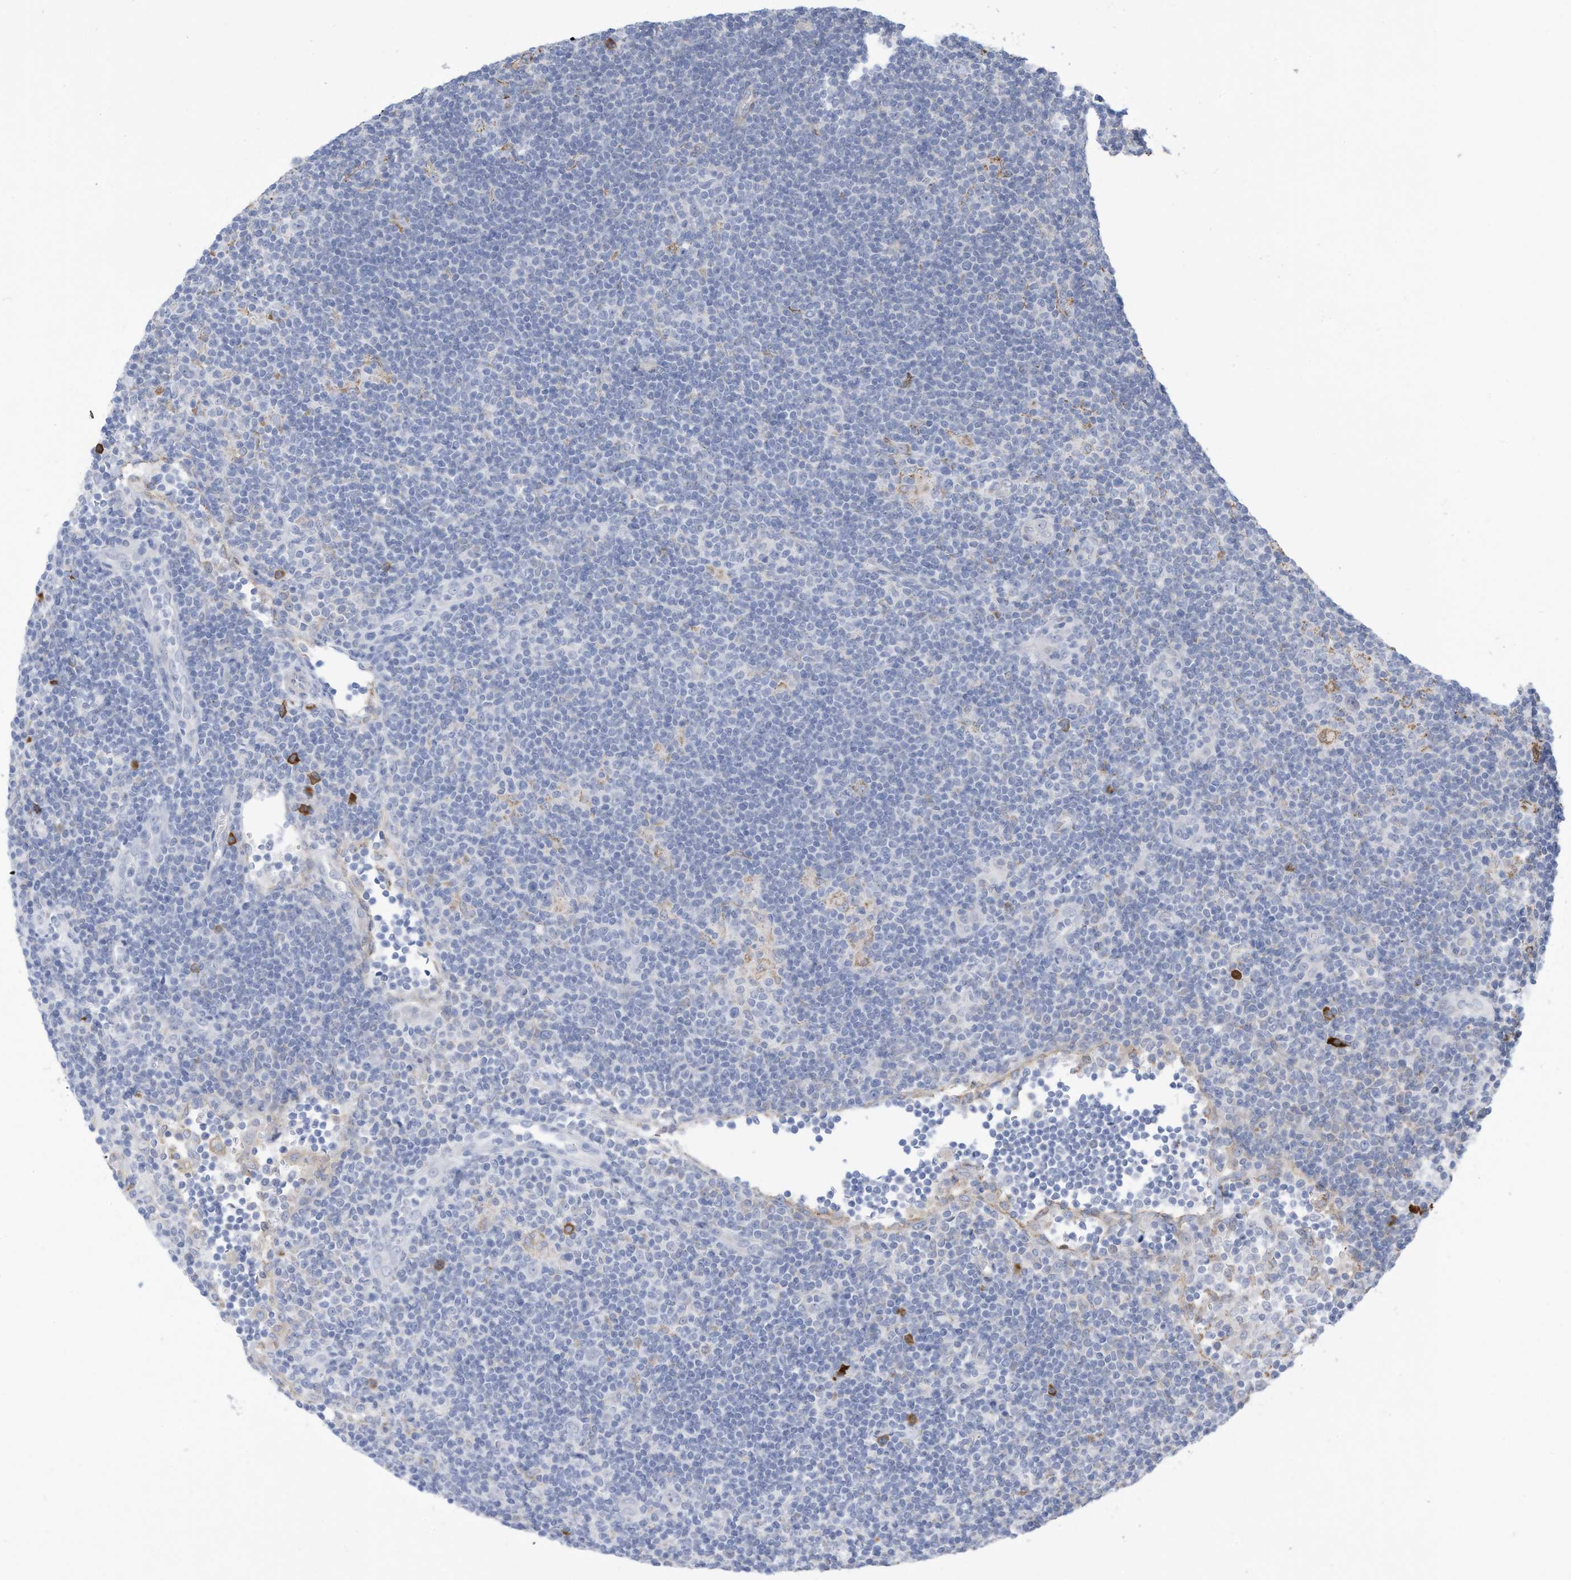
{"staining": {"intensity": "negative", "quantity": "none", "location": "none"}, "tissue": "lymphoma", "cell_type": "Tumor cells", "image_type": "cancer", "snomed": [{"axis": "morphology", "description": "Hodgkin's disease, NOS"}, {"axis": "topography", "description": "Lymph node"}], "caption": "Tumor cells are negative for brown protein staining in Hodgkin's disease. Nuclei are stained in blue.", "gene": "ZNF292", "patient": {"sex": "female", "age": 57}}